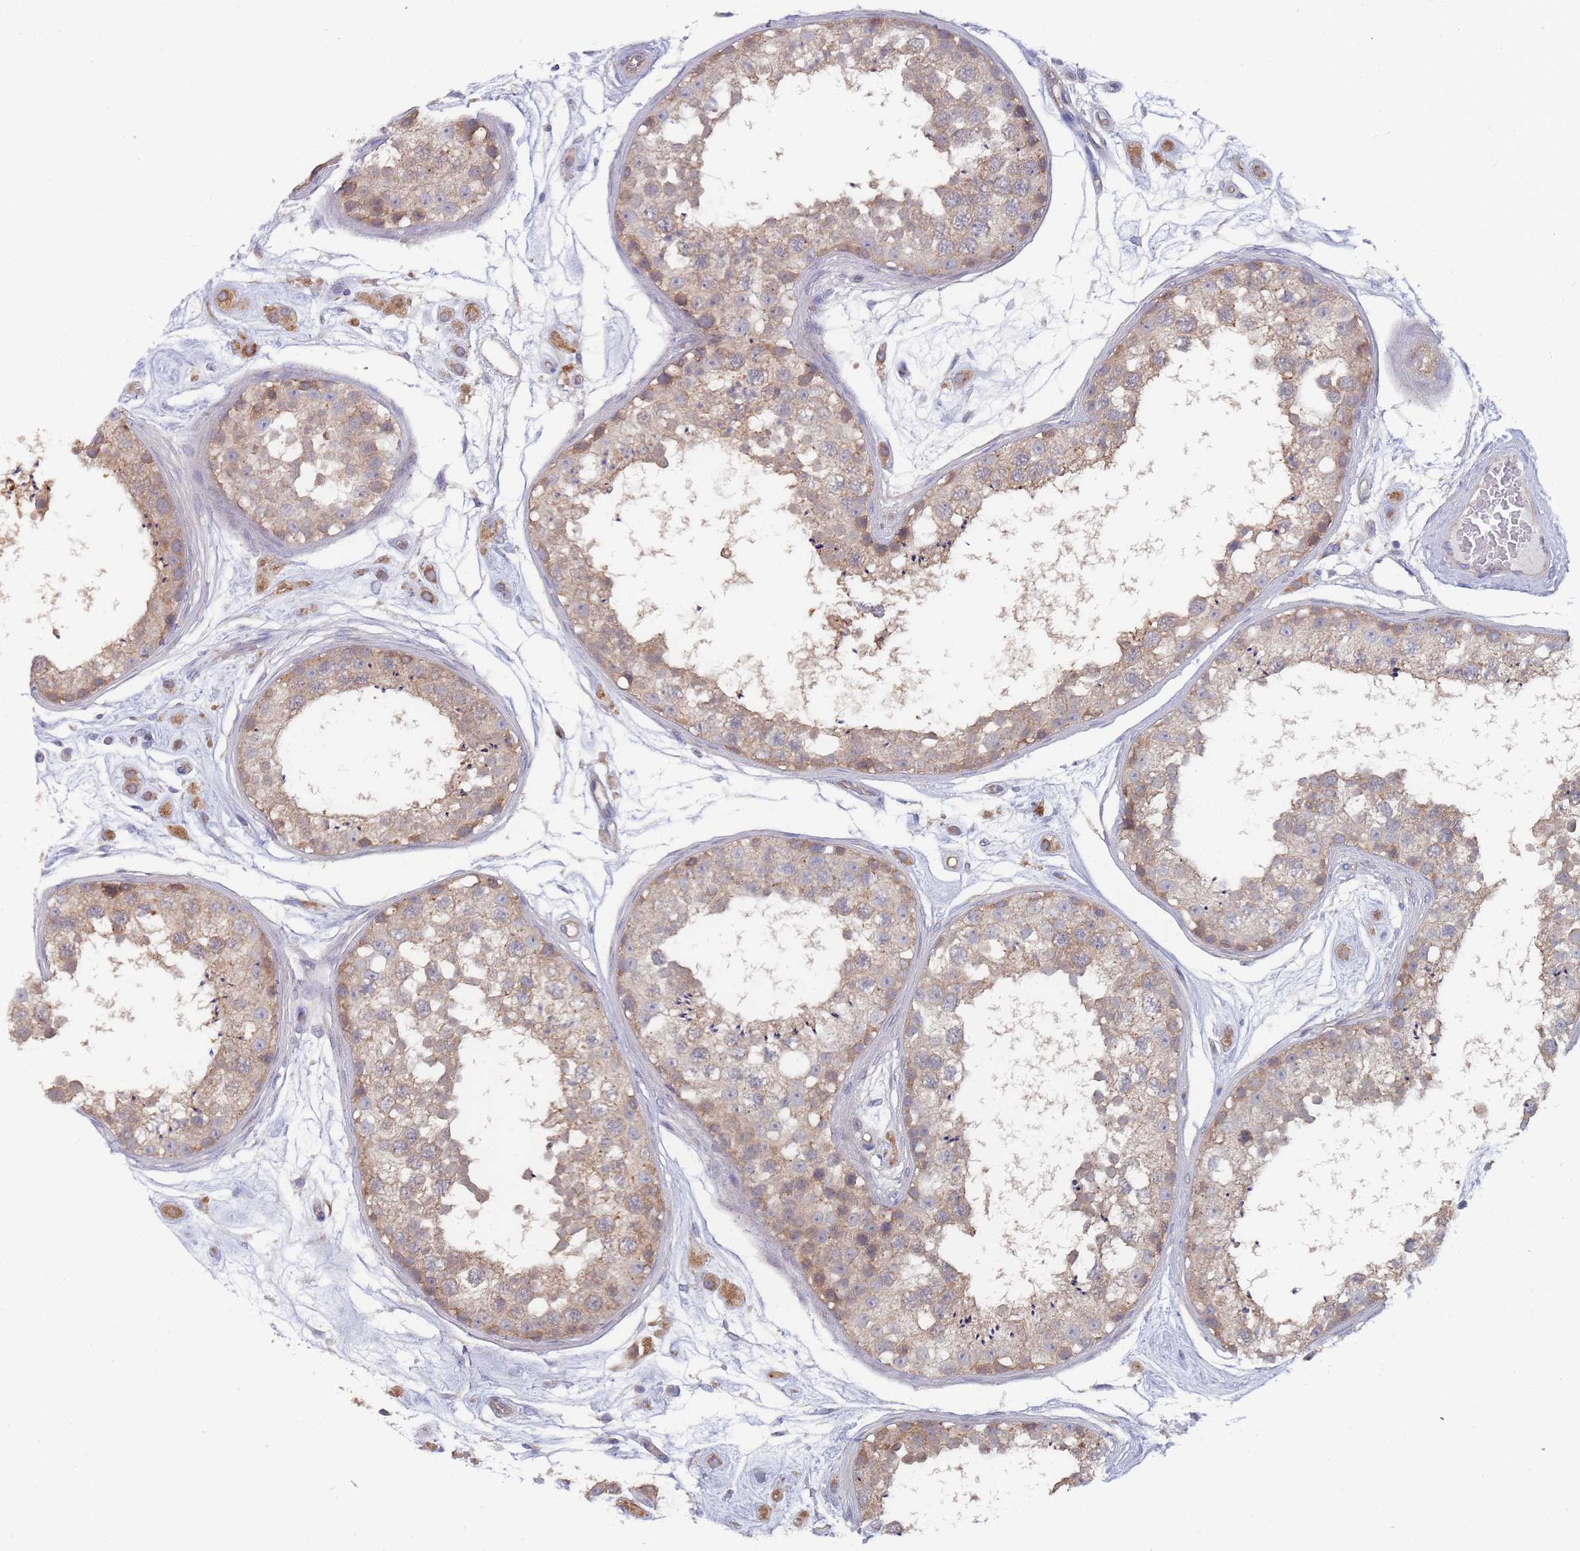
{"staining": {"intensity": "moderate", "quantity": "25%-75%", "location": "cytoplasmic/membranous"}, "tissue": "testis", "cell_type": "Cells in seminiferous ducts", "image_type": "normal", "snomed": [{"axis": "morphology", "description": "Normal tissue, NOS"}, {"axis": "topography", "description": "Testis"}], "caption": "Testis stained with immunohistochemistry reveals moderate cytoplasmic/membranous staining in approximately 25%-75% of cells in seminiferous ducts. The staining was performed using DAB (3,3'-diaminobenzidine), with brown indicating positive protein expression. Nuclei are stained blue with hematoxylin.", "gene": "NUB1", "patient": {"sex": "male", "age": 25}}